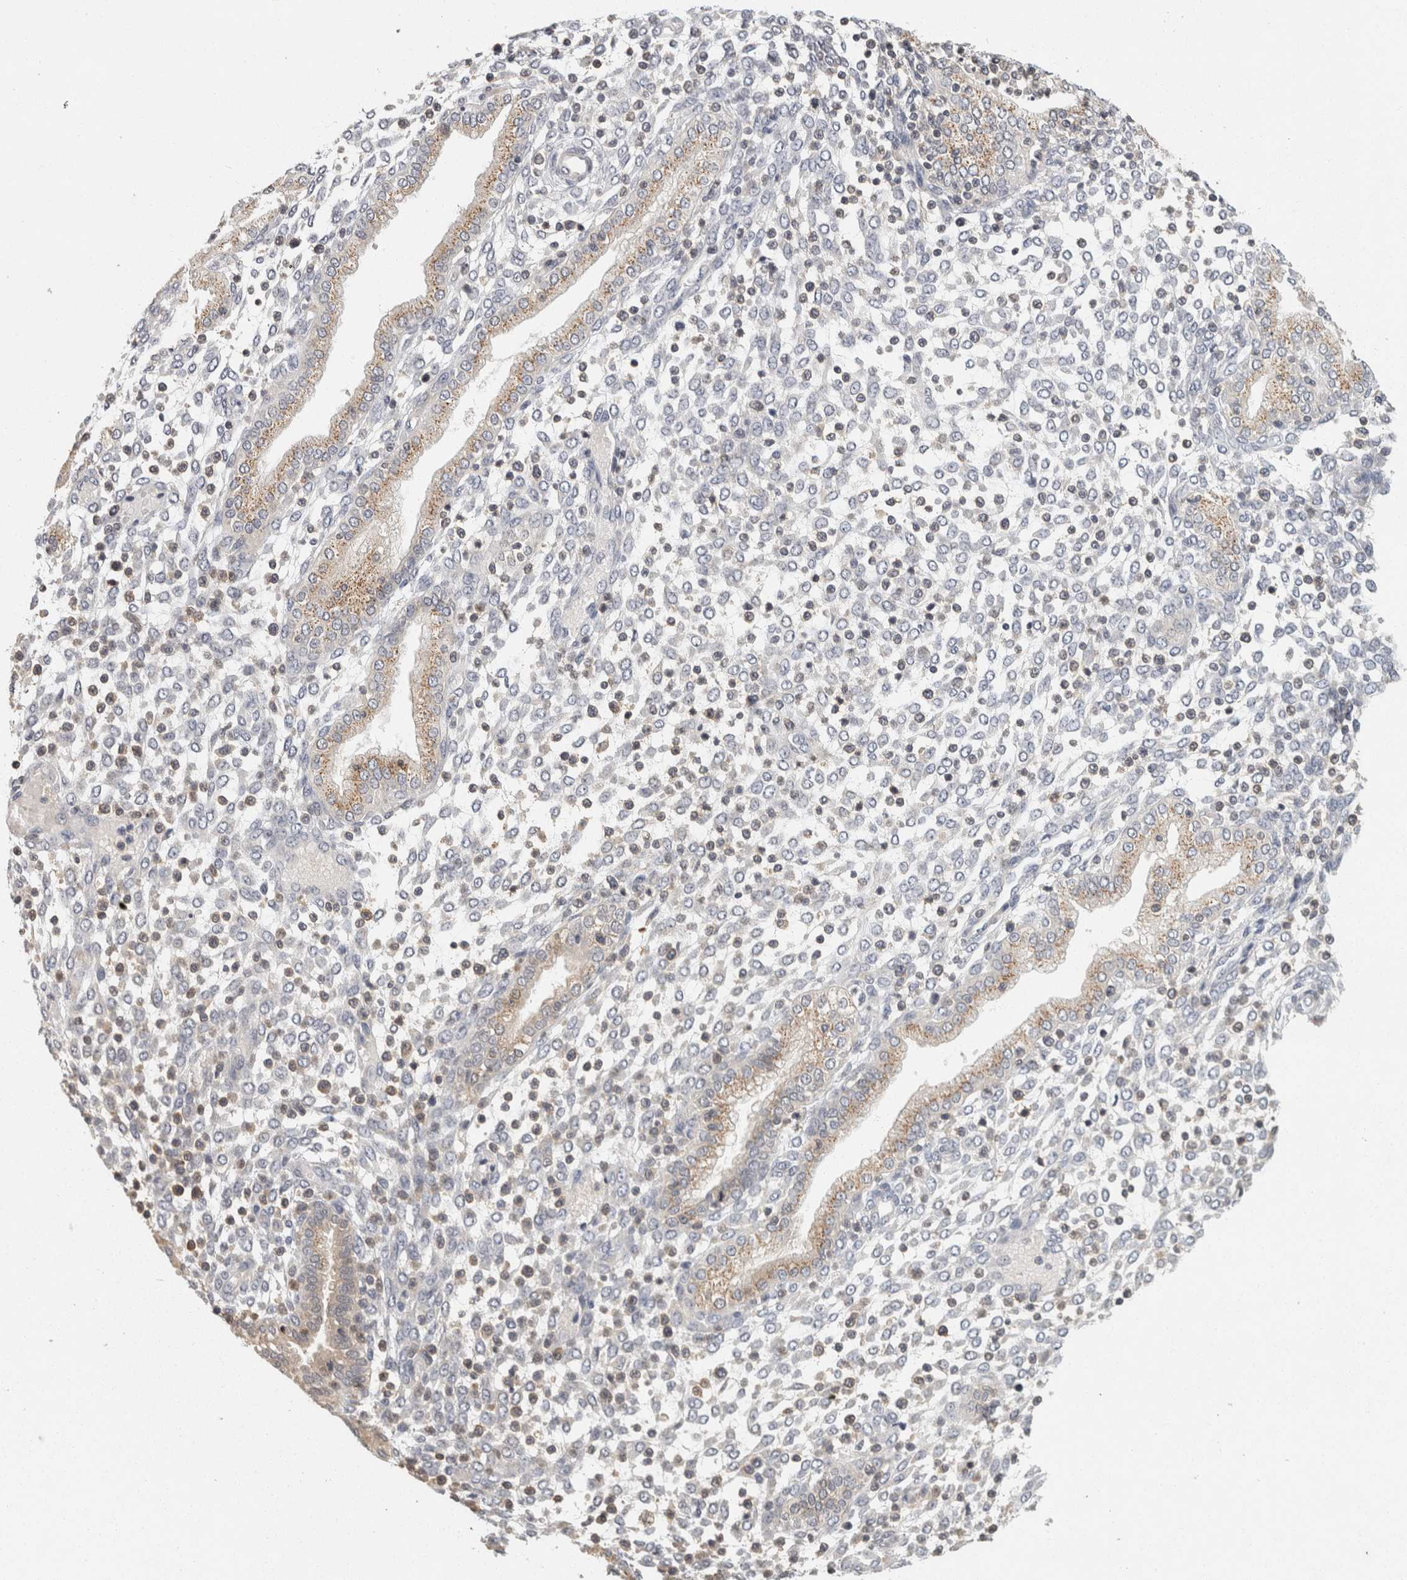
{"staining": {"intensity": "negative", "quantity": "none", "location": "none"}, "tissue": "endometrium", "cell_type": "Cells in endometrial stroma", "image_type": "normal", "snomed": [{"axis": "morphology", "description": "Normal tissue, NOS"}, {"axis": "topography", "description": "Endometrium"}], "caption": "Micrograph shows no protein positivity in cells in endometrial stroma of benign endometrium. (Brightfield microscopy of DAB immunohistochemistry at high magnification).", "gene": "ACAT2", "patient": {"sex": "female", "age": 53}}